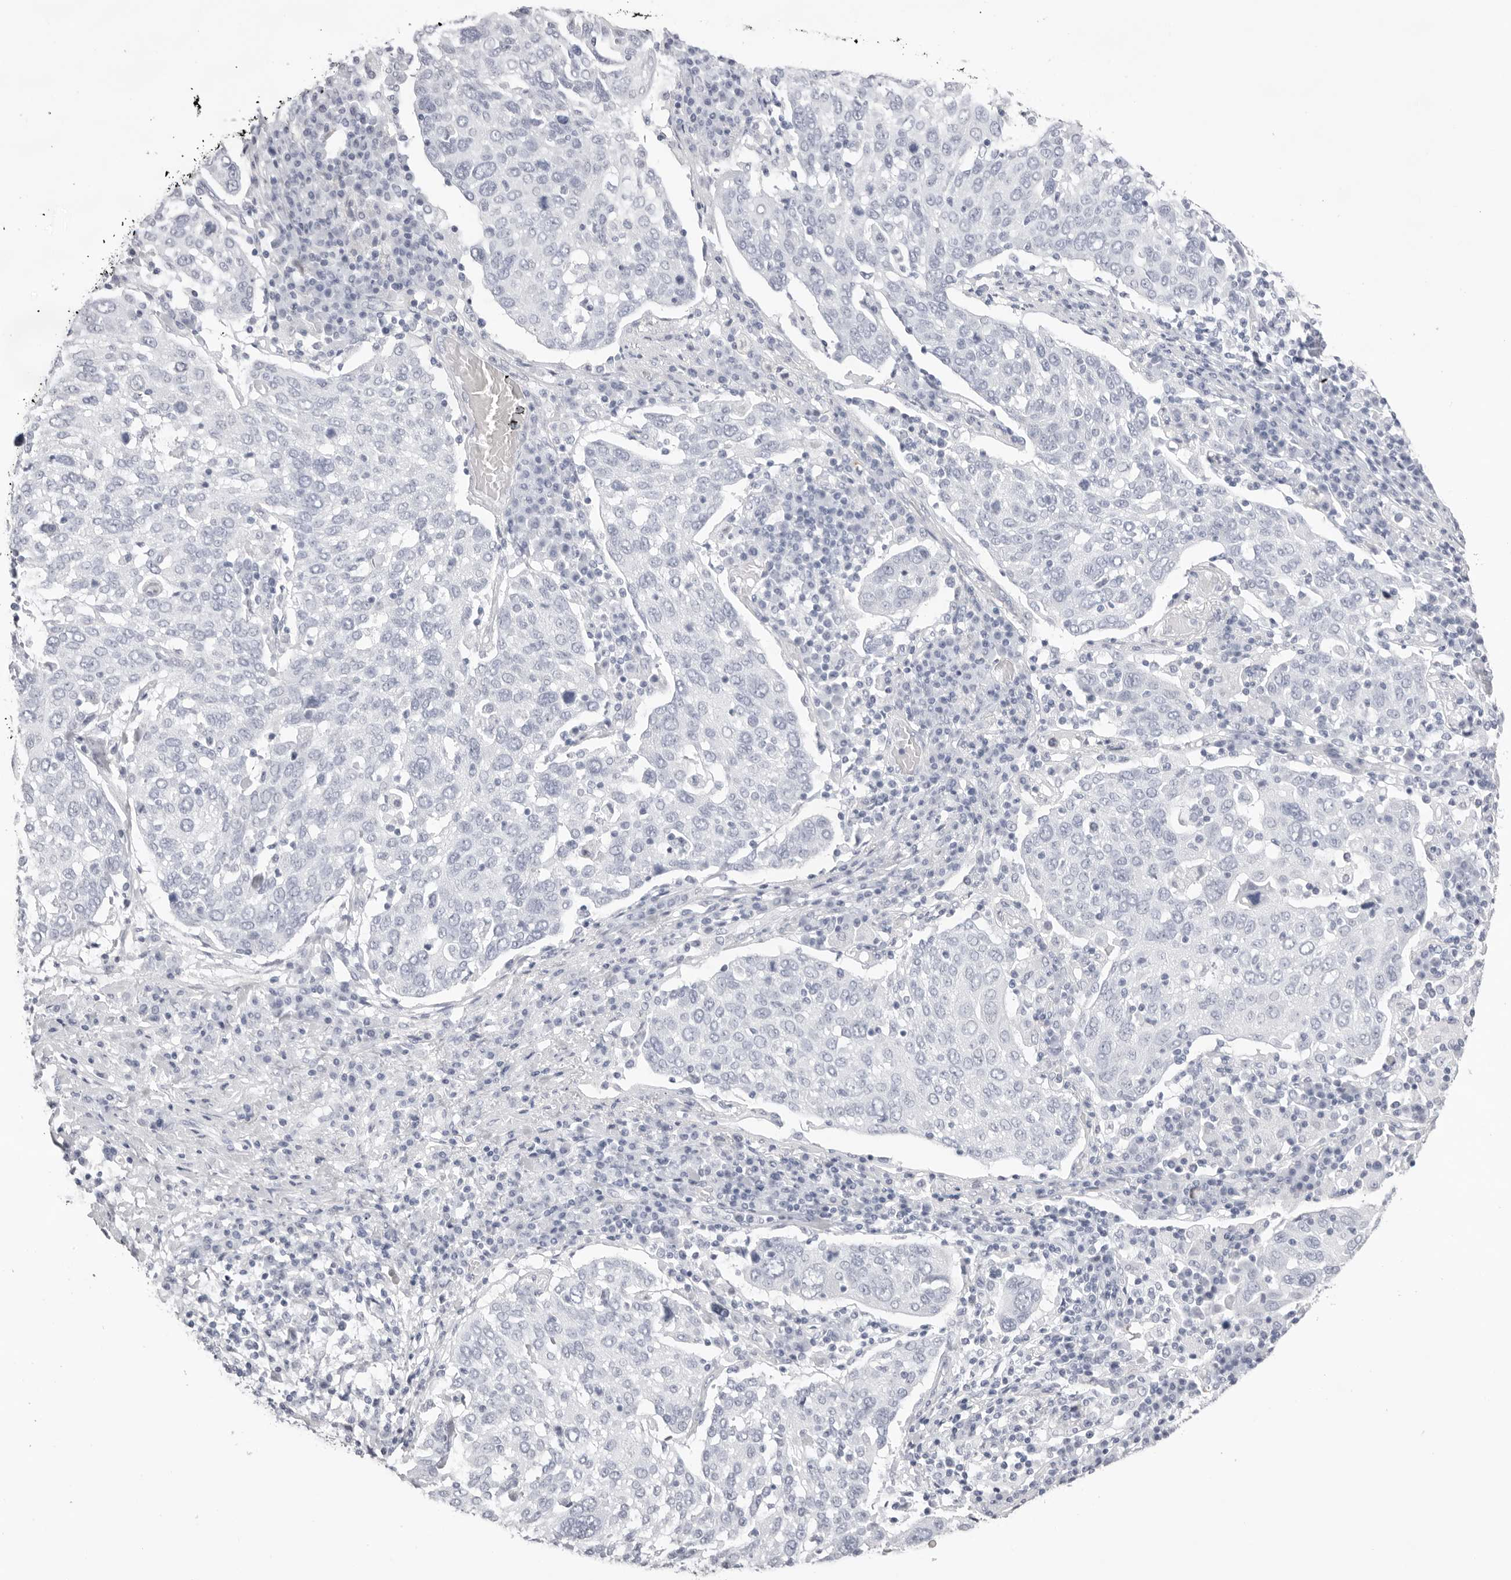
{"staining": {"intensity": "negative", "quantity": "none", "location": "none"}, "tissue": "lung cancer", "cell_type": "Tumor cells", "image_type": "cancer", "snomed": [{"axis": "morphology", "description": "Squamous cell carcinoma, NOS"}, {"axis": "topography", "description": "Lung"}], "caption": "Protein analysis of lung cancer (squamous cell carcinoma) displays no significant expression in tumor cells. (DAB immunohistochemistry (IHC), high magnification).", "gene": "TMOD4", "patient": {"sex": "male", "age": 65}}